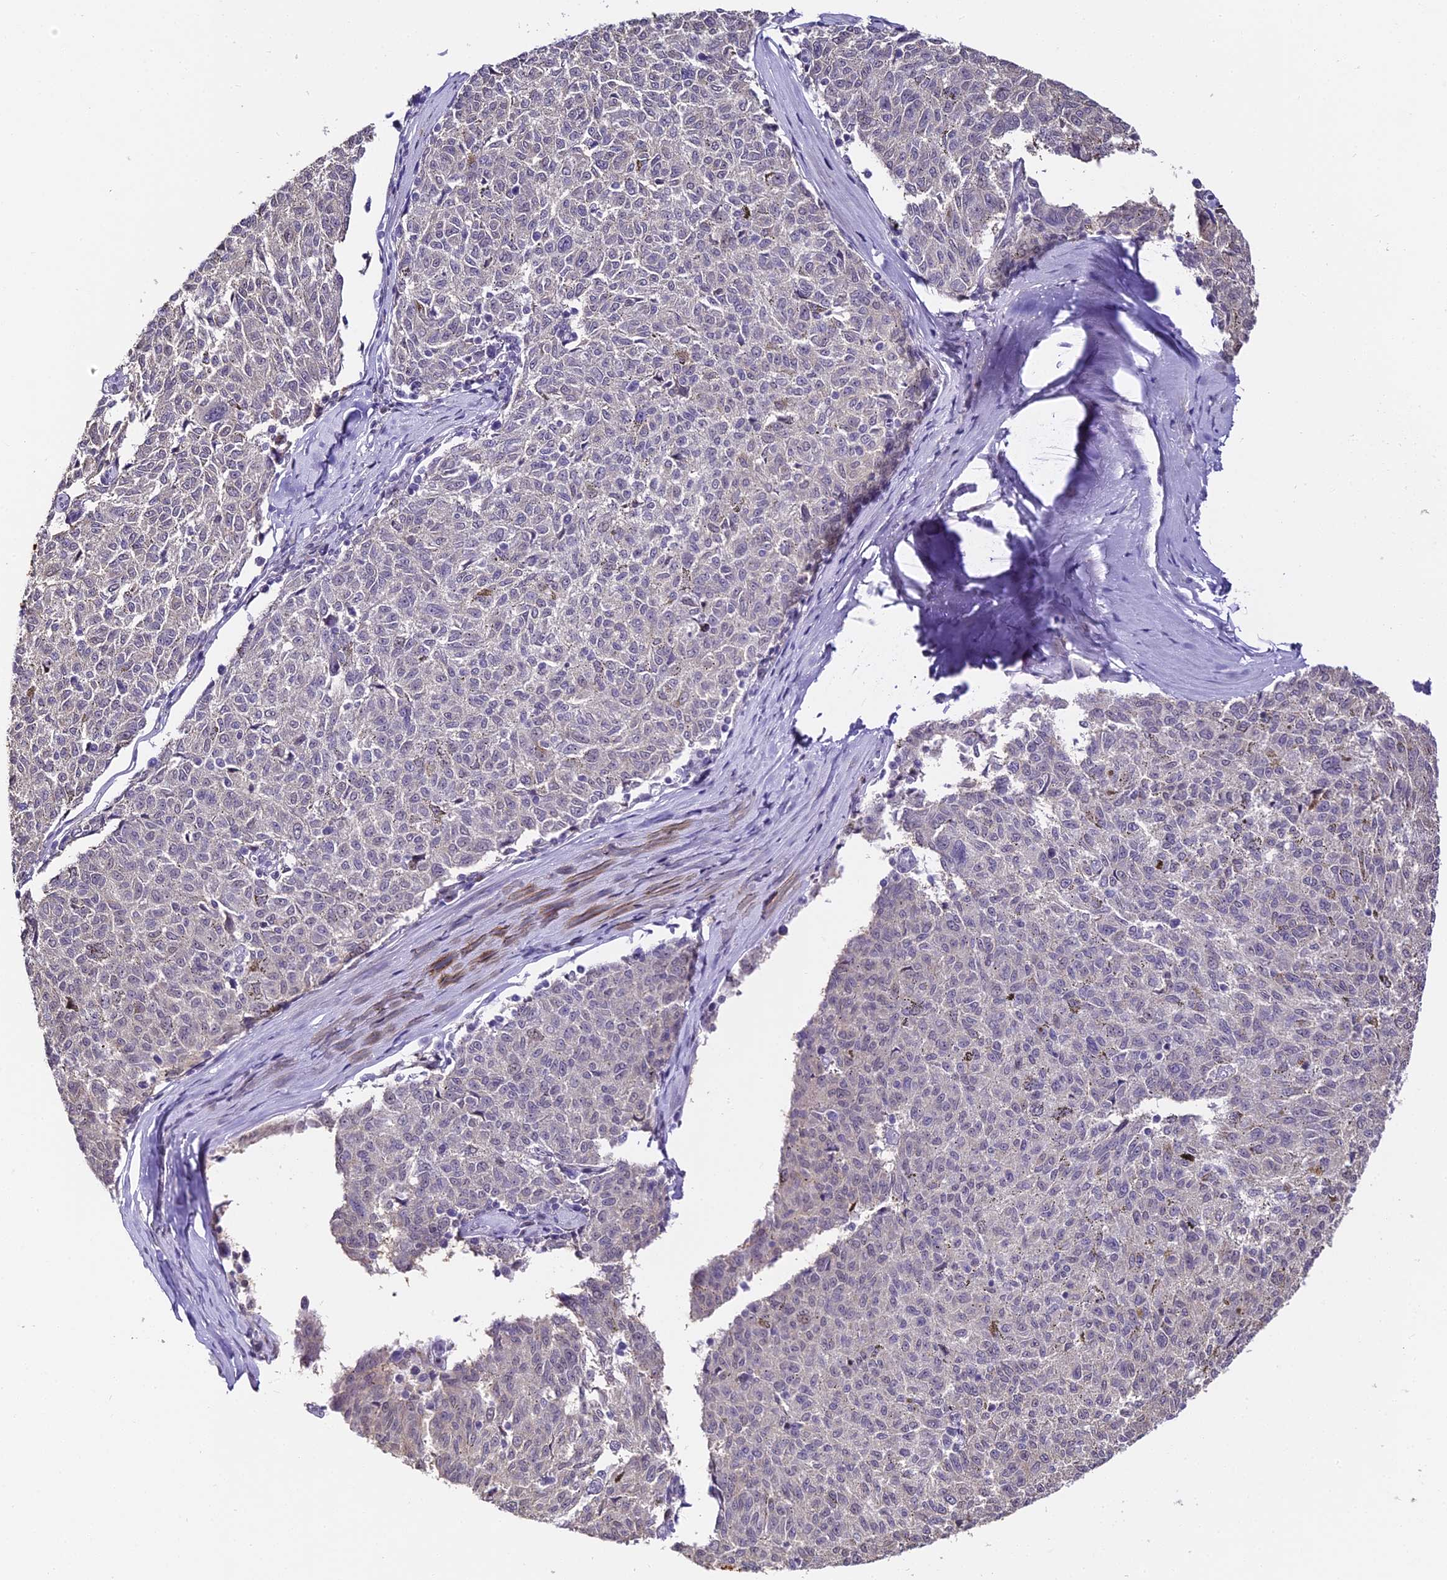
{"staining": {"intensity": "negative", "quantity": "none", "location": "none"}, "tissue": "melanoma", "cell_type": "Tumor cells", "image_type": "cancer", "snomed": [{"axis": "morphology", "description": "Malignant melanoma, NOS"}, {"axis": "topography", "description": "Skin"}], "caption": "The histopathology image reveals no significant positivity in tumor cells of melanoma. (IHC, brightfield microscopy, high magnification).", "gene": "ABHD14A-ACY1", "patient": {"sex": "female", "age": 72}}